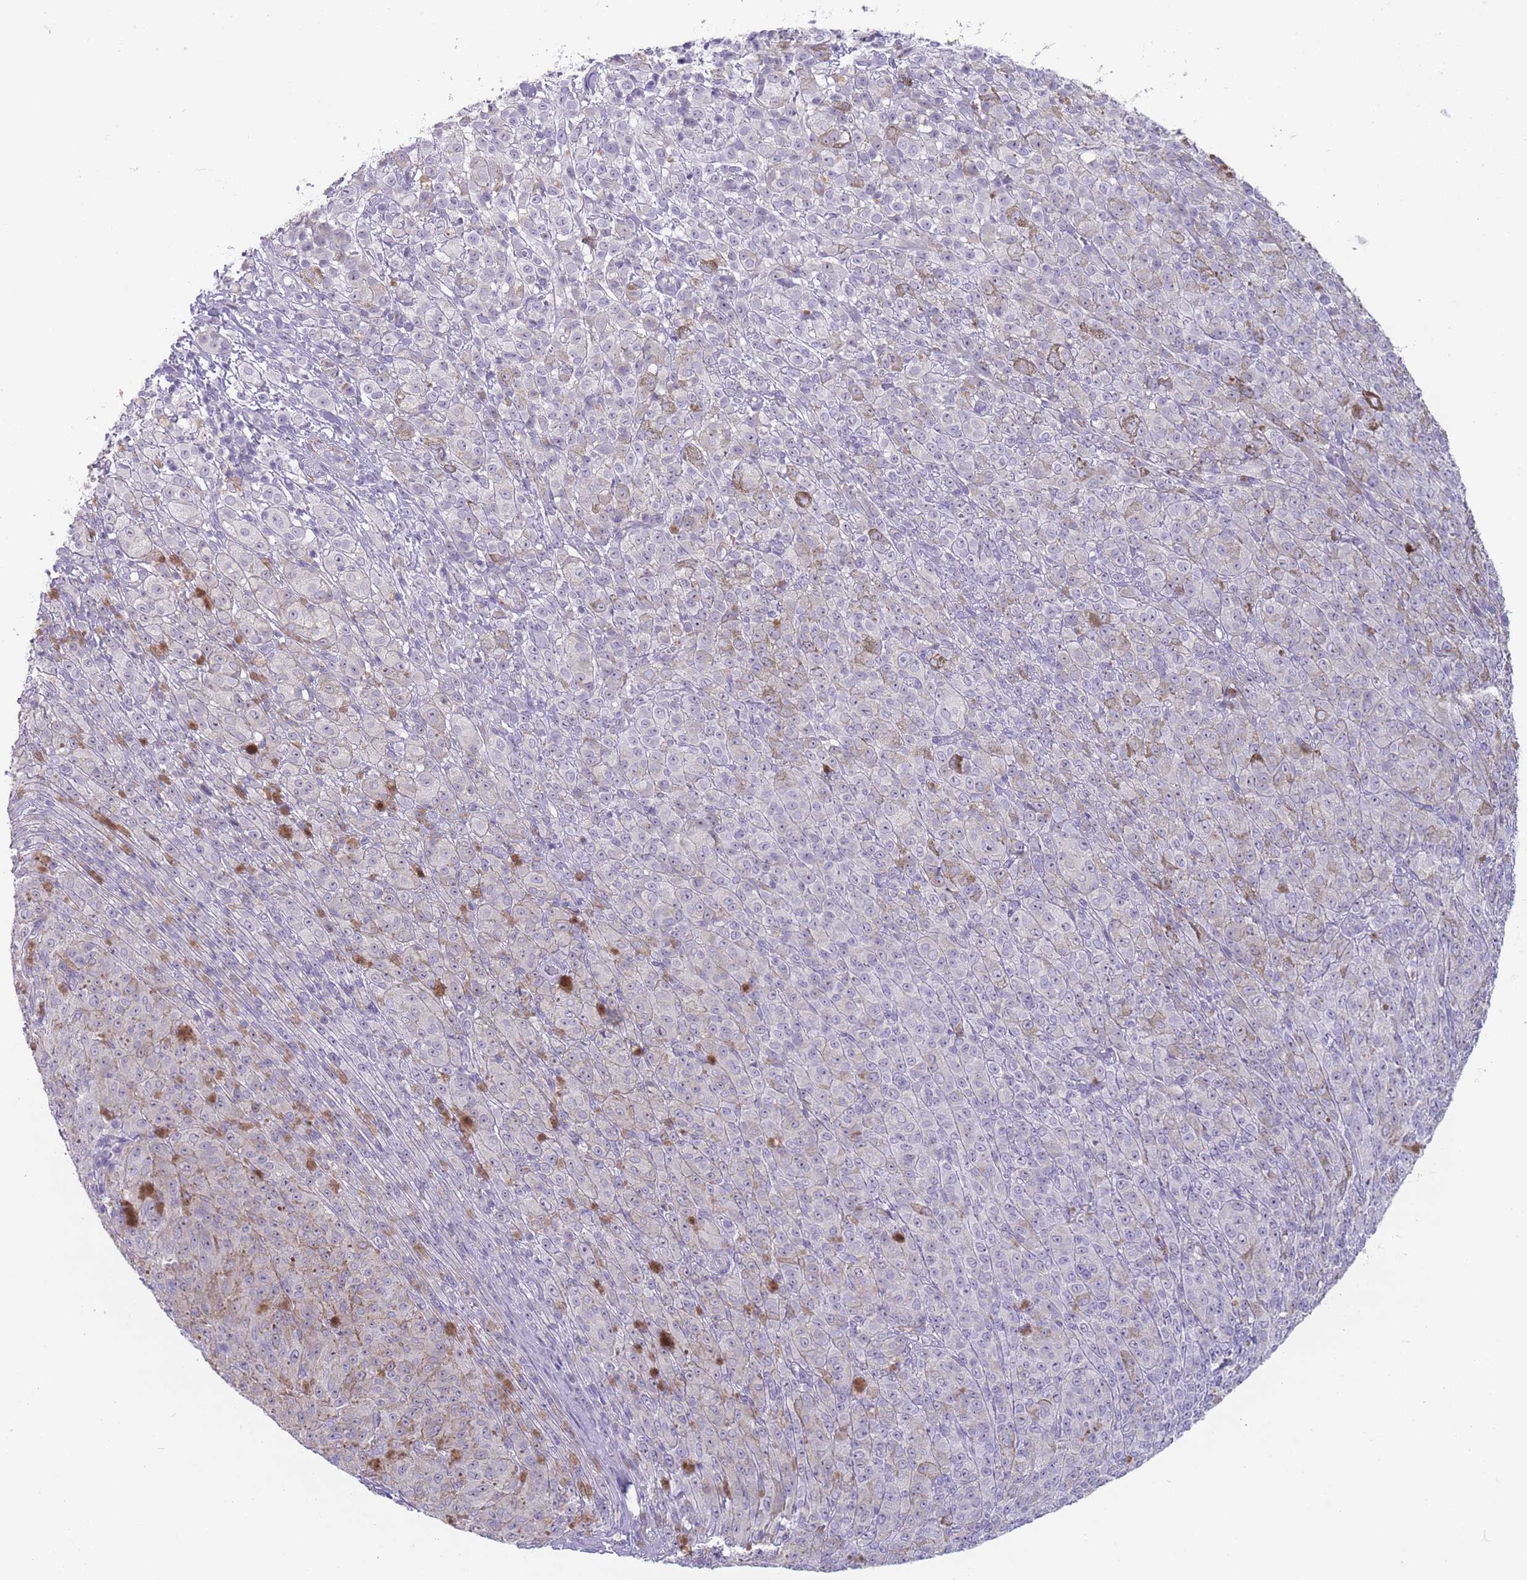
{"staining": {"intensity": "negative", "quantity": "none", "location": "none"}, "tissue": "melanoma", "cell_type": "Tumor cells", "image_type": "cancer", "snomed": [{"axis": "morphology", "description": "Malignant melanoma, NOS"}, {"axis": "topography", "description": "Skin"}], "caption": "The immunohistochemistry (IHC) micrograph has no significant positivity in tumor cells of malignant melanoma tissue.", "gene": "PAIP2B", "patient": {"sex": "female", "age": 52}}